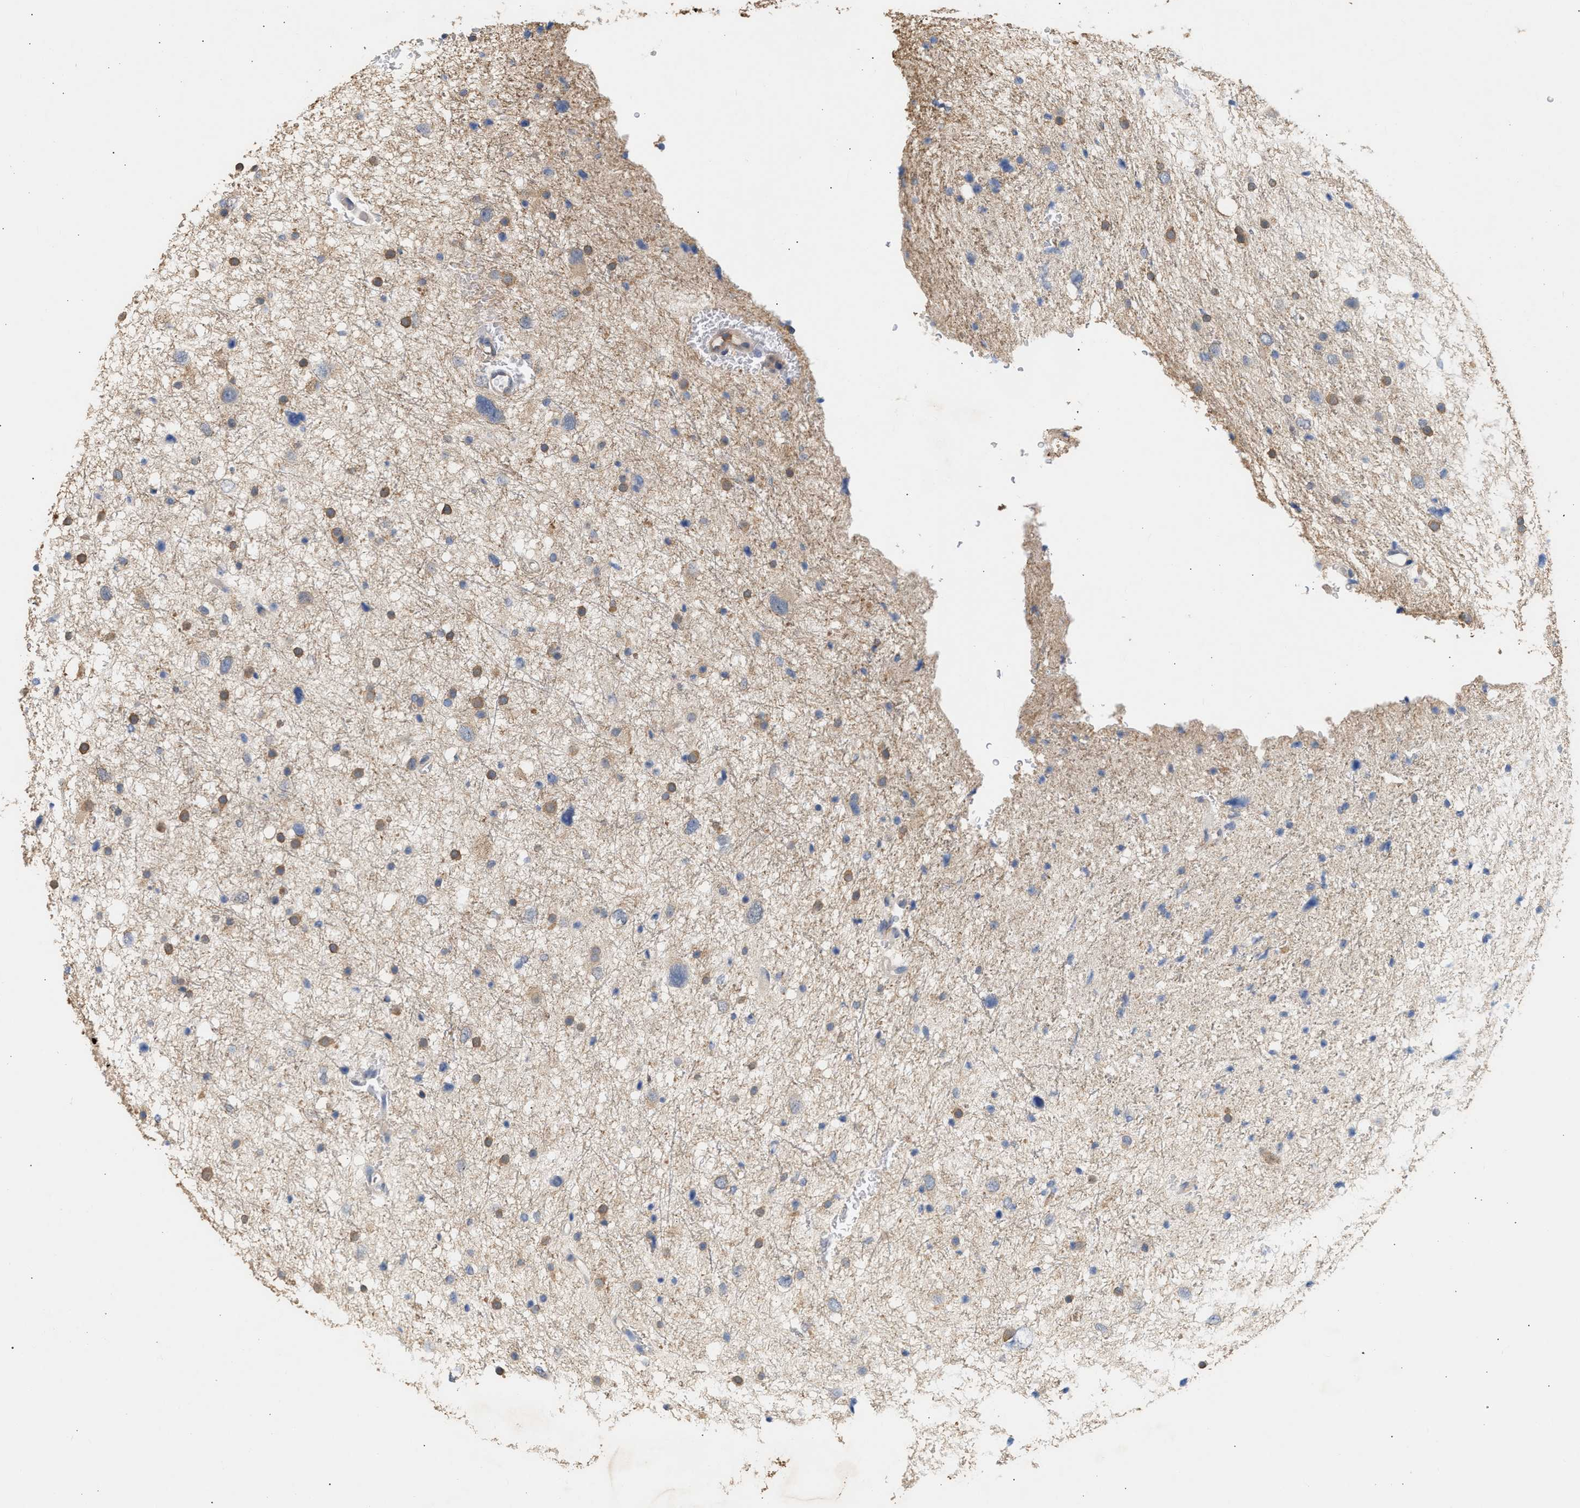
{"staining": {"intensity": "moderate", "quantity": "25%-75%", "location": "cytoplasmic/membranous"}, "tissue": "glioma", "cell_type": "Tumor cells", "image_type": "cancer", "snomed": [{"axis": "morphology", "description": "Glioma, malignant, Low grade"}, {"axis": "topography", "description": "Brain"}], "caption": "This histopathology image demonstrates glioma stained with IHC to label a protein in brown. The cytoplasmic/membranous of tumor cells show moderate positivity for the protein. Nuclei are counter-stained blue.", "gene": "GCN1", "patient": {"sex": "female", "age": 37}}